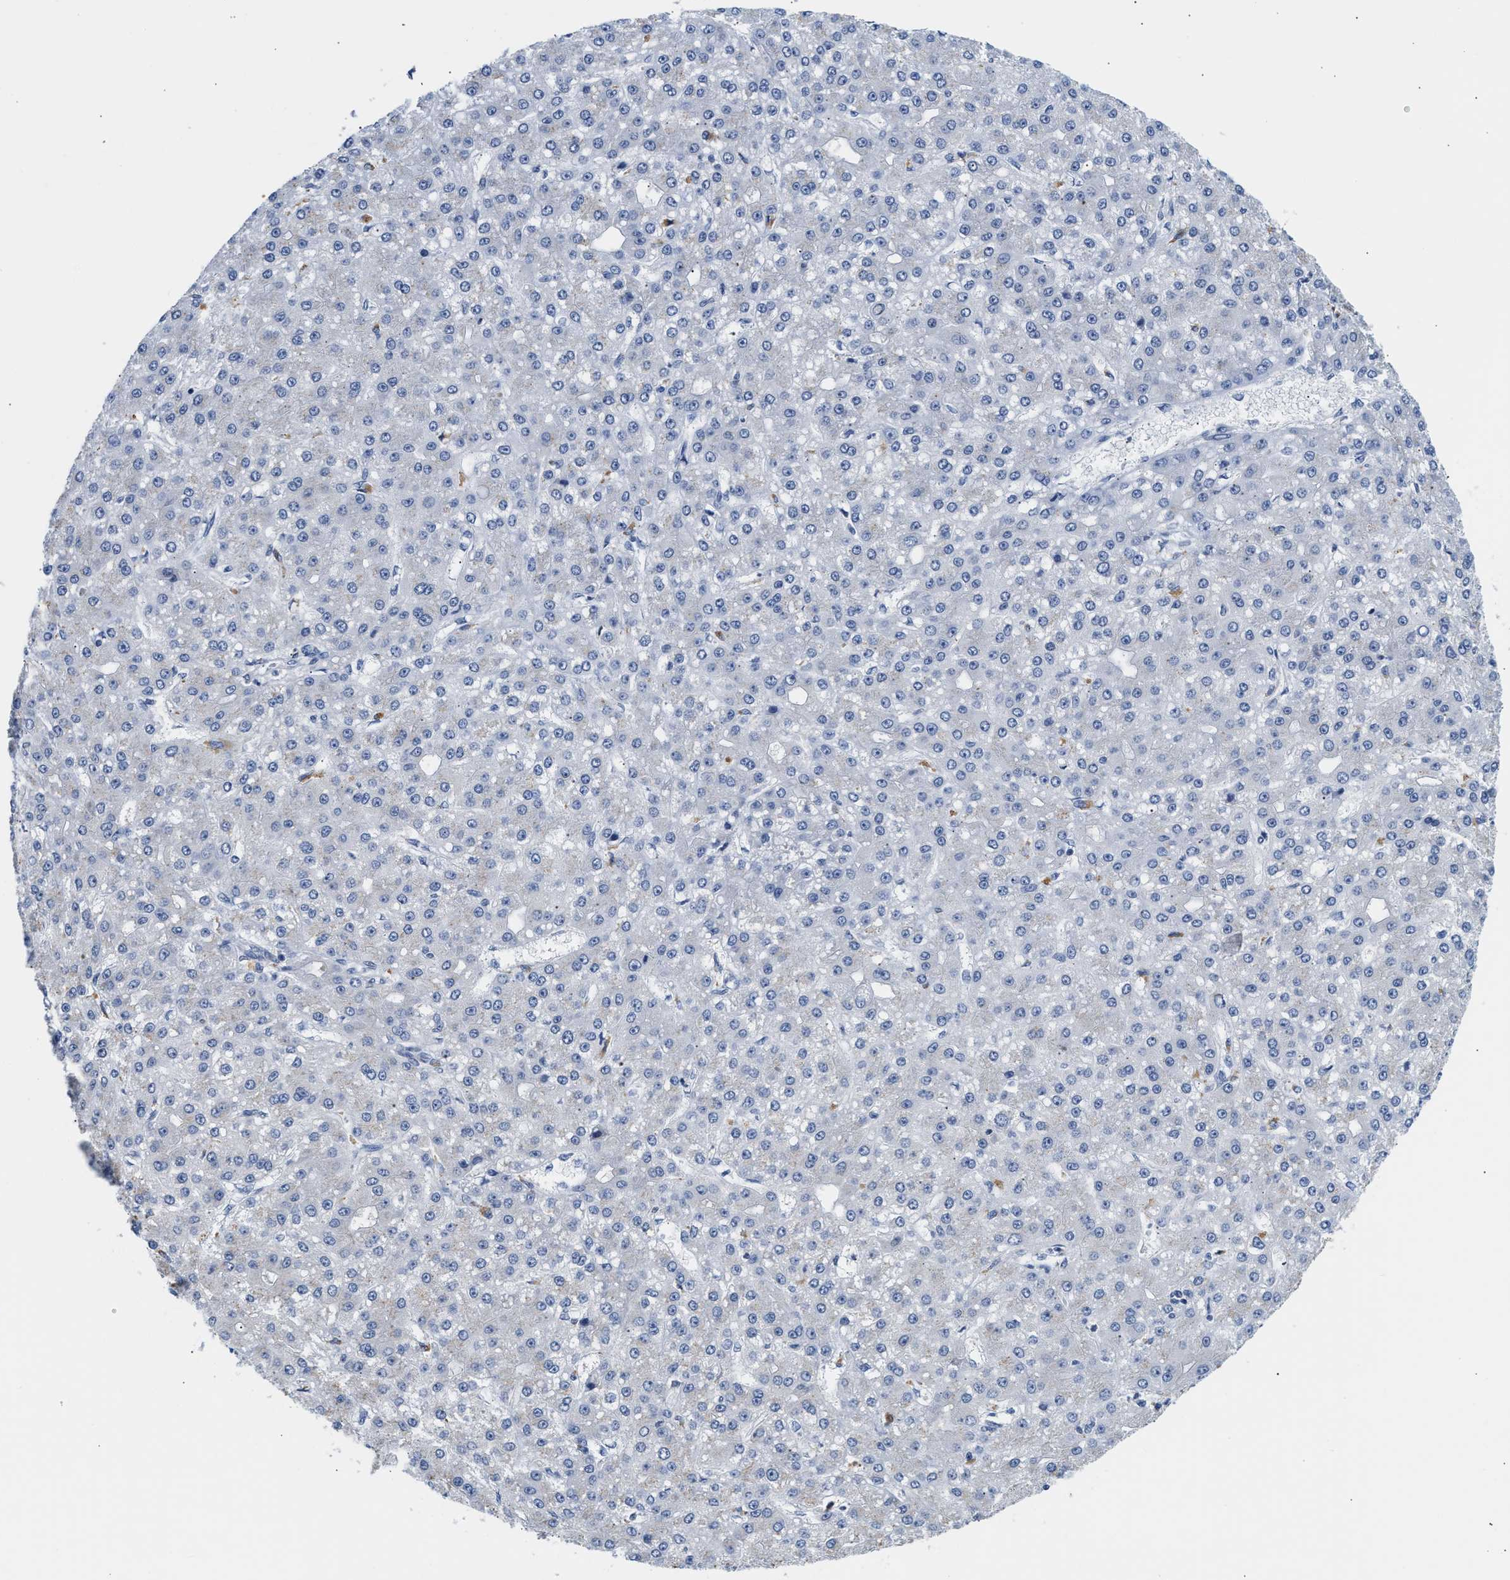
{"staining": {"intensity": "negative", "quantity": "none", "location": "none"}, "tissue": "liver cancer", "cell_type": "Tumor cells", "image_type": "cancer", "snomed": [{"axis": "morphology", "description": "Carcinoma, Hepatocellular, NOS"}, {"axis": "topography", "description": "Liver"}], "caption": "Liver cancer was stained to show a protein in brown. There is no significant expression in tumor cells. (Immunohistochemistry, brightfield microscopy, high magnification).", "gene": "PPM1L", "patient": {"sex": "male", "age": 67}}